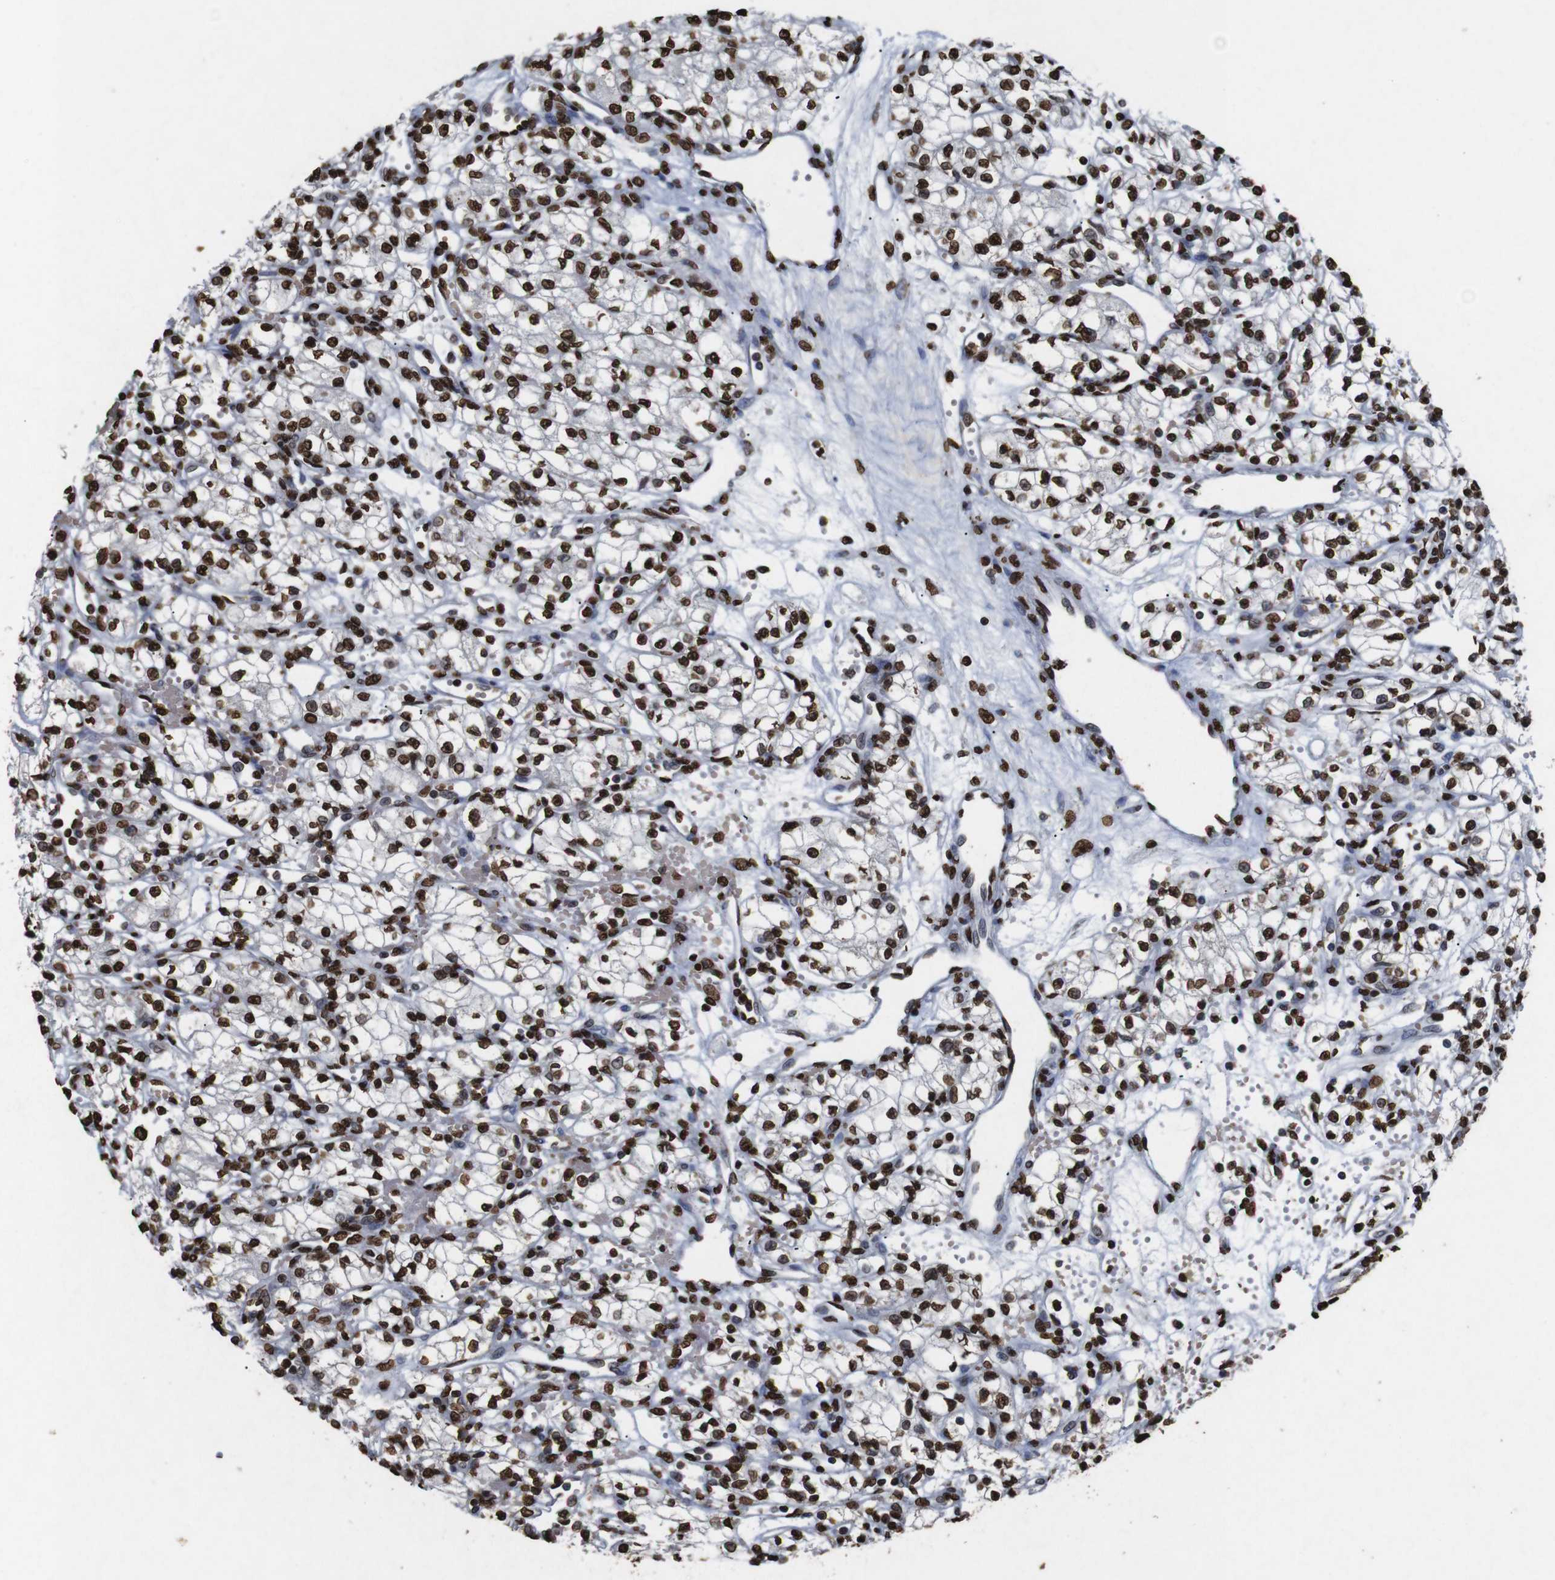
{"staining": {"intensity": "strong", "quantity": ">75%", "location": "nuclear"}, "tissue": "renal cancer", "cell_type": "Tumor cells", "image_type": "cancer", "snomed": [{"axis": "morphology", "description": "Normal tissue, NOS"}, {"axis": "morphology", "description": "Adenocarcinoma, NOS"}, {"axis": "topography", "description": "Kidney"}], "caption": "Adenocarcinoma (renal) stained with a brown dye demonstrates strong nuclear positive staining in approximately >75% of tumor cells.", "gene": "MDM2", "patient": {"sex": "male", "age": 59}}